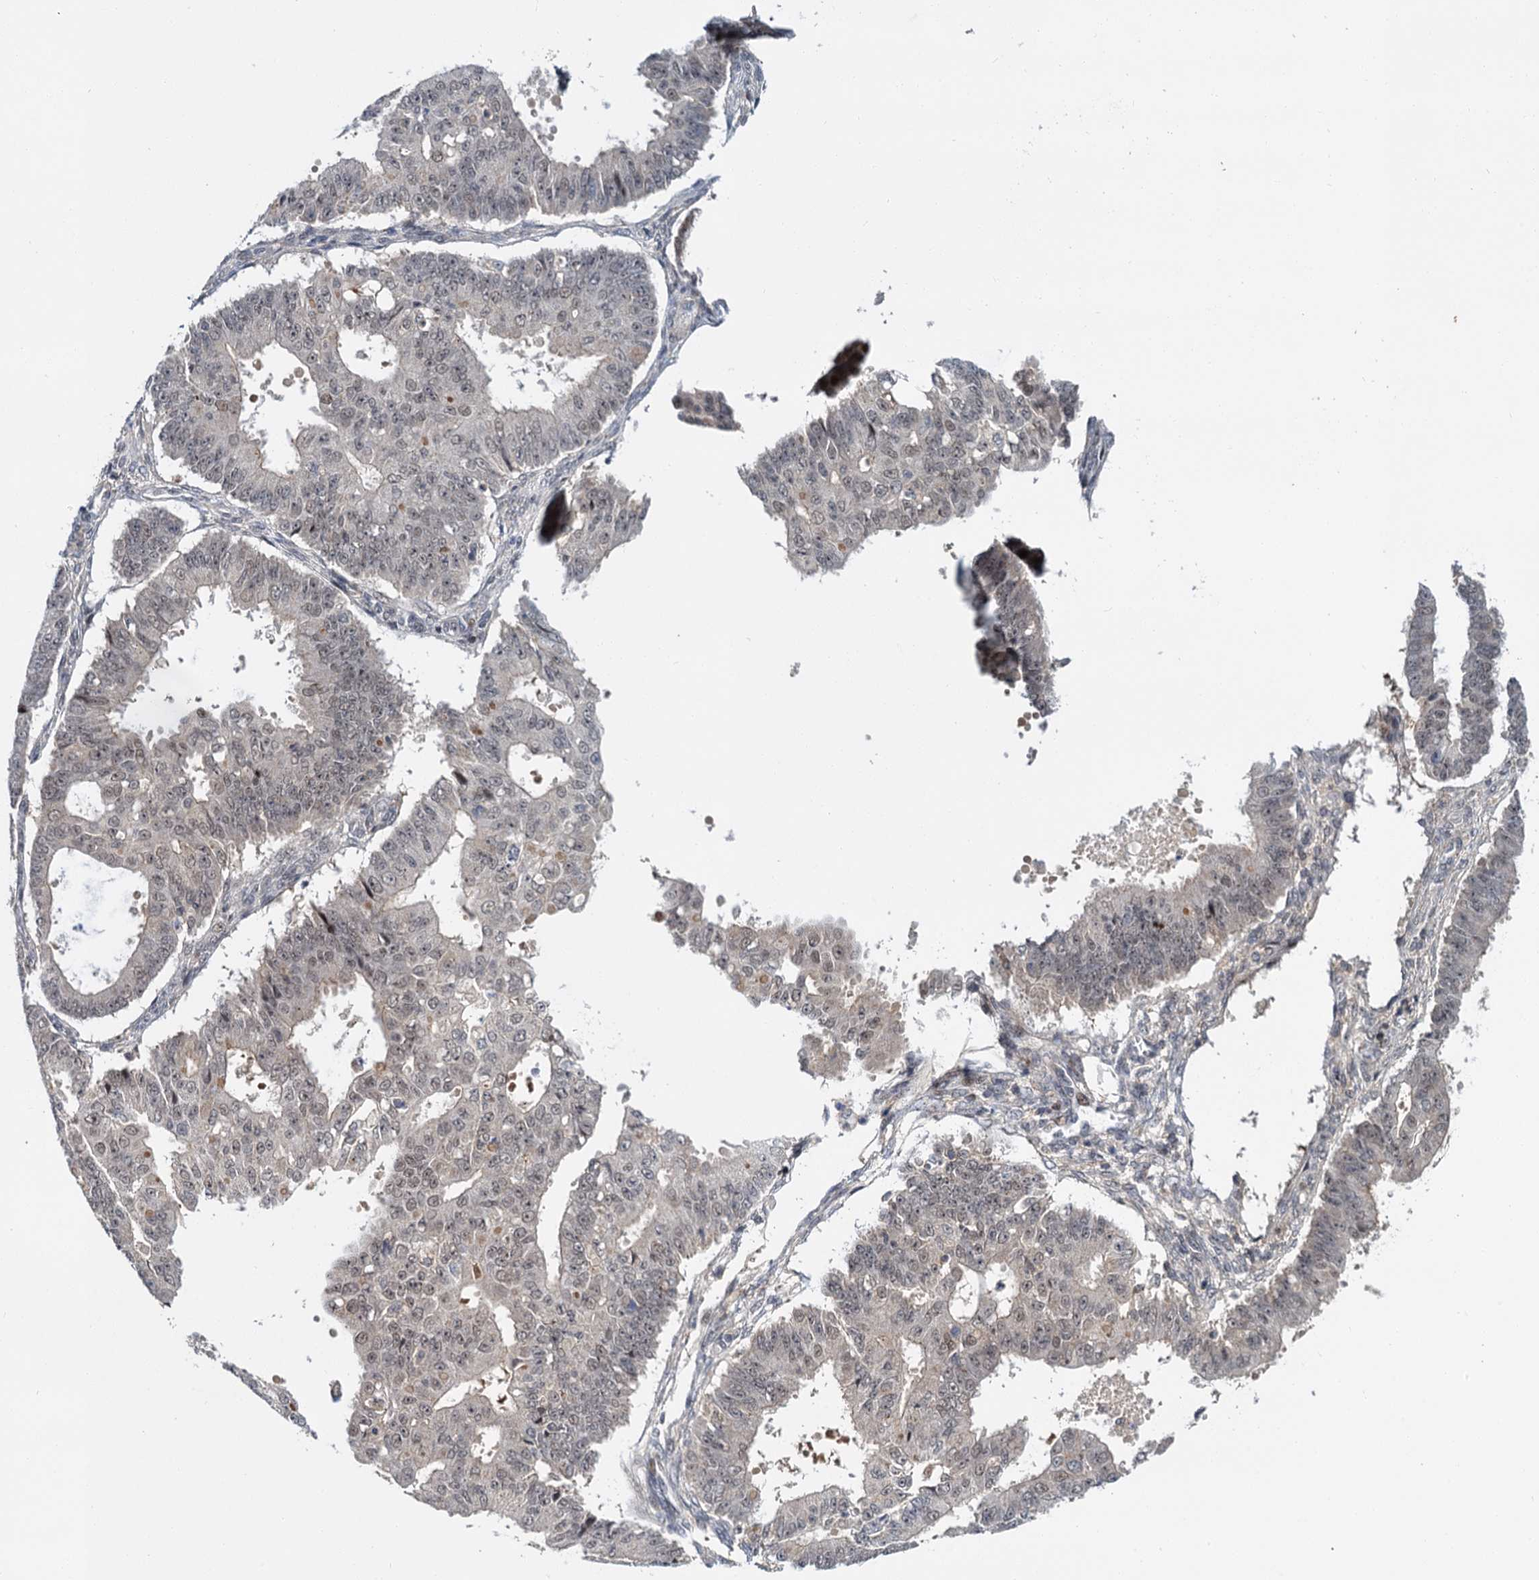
{"staining": {"intensity": "weak", "quantity": ">75%", "location": "nuclear"}, "tissue": "ovarian cancer", "cell_type": "Tumor cells", "image_type": "cancer", "snomed": [{"axis": "morphology", "description": "Carcinoma, endometroid"}, {"axis": "topography", "description": "Appendix"}, {"axis": "topography", "description": "Ovary"}], "caption": "Protein analysis of endometroid carcinoma (ovarian) tissue shows weak nuclear positivity in about >75% of tumor cells. Nuclei are stained in blue.", "gene": "MBD6", "patient": {"sex": "female", "age": 42}}